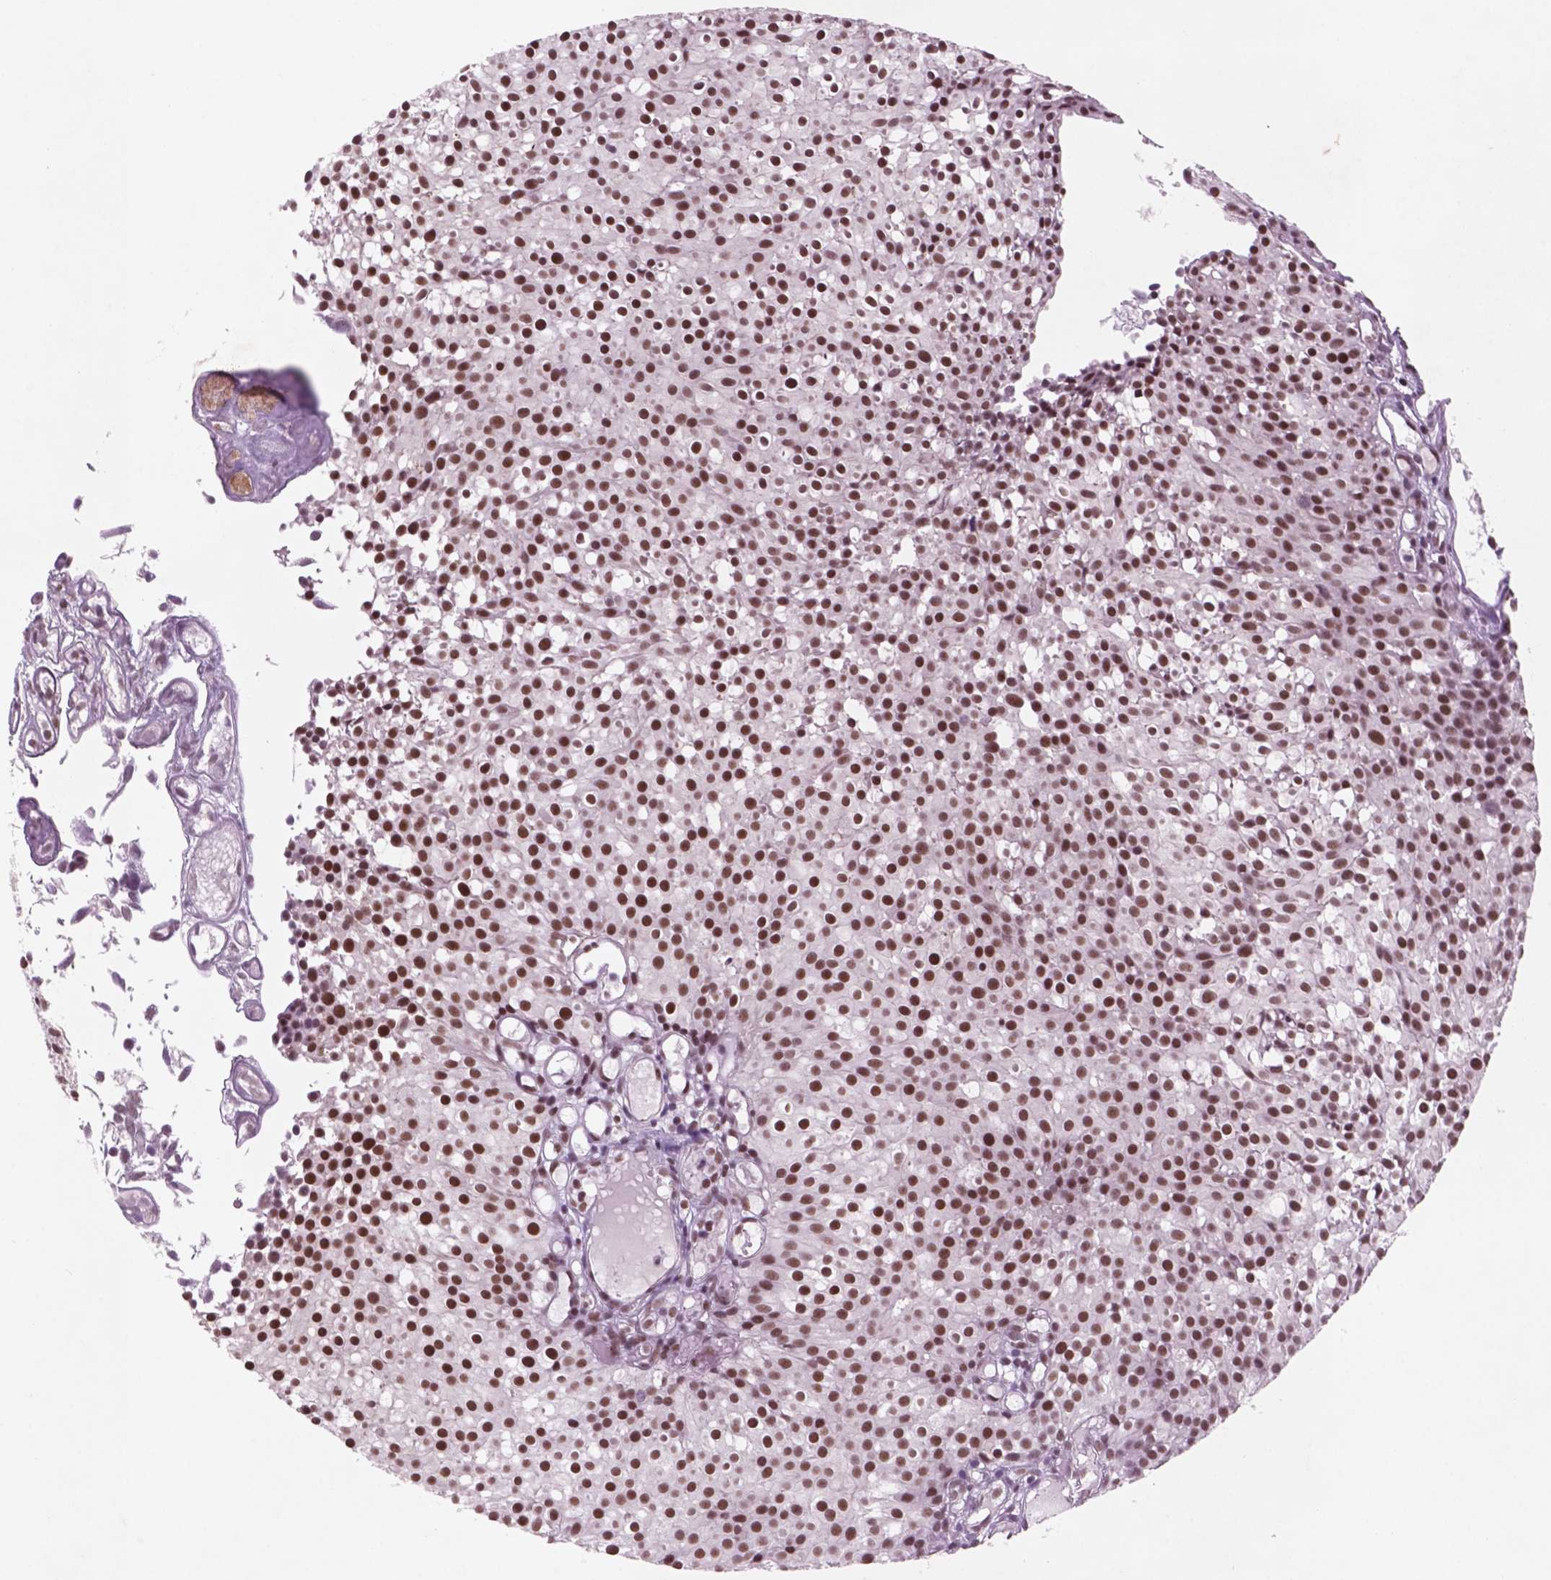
{"staining": {"intensity": "moderate", "quantity": ">75%", "location": "nuclear"}, "tissue": "urothelial cancer", "cell_type": "Tumor cells", "image_type": "cancer", "snomed": [{"axis": "morphology", "description": "Urothelial carcinoma, Low grade"}, {"axis": "topography", "description": "Urinary bladder"}], "caption": "Protein expression analysis of low-grade urothelial carcinoma exhibits moderate nuclear positivity in about >75% of tumor cells. The staining was performed using DAB to visualize the protein expression in brown, while the nuclei were stained in blue with hematoxylin (Magnification: 20x).", "gene": "CTR9", "patient": {"sex": "male", "age": 63}}